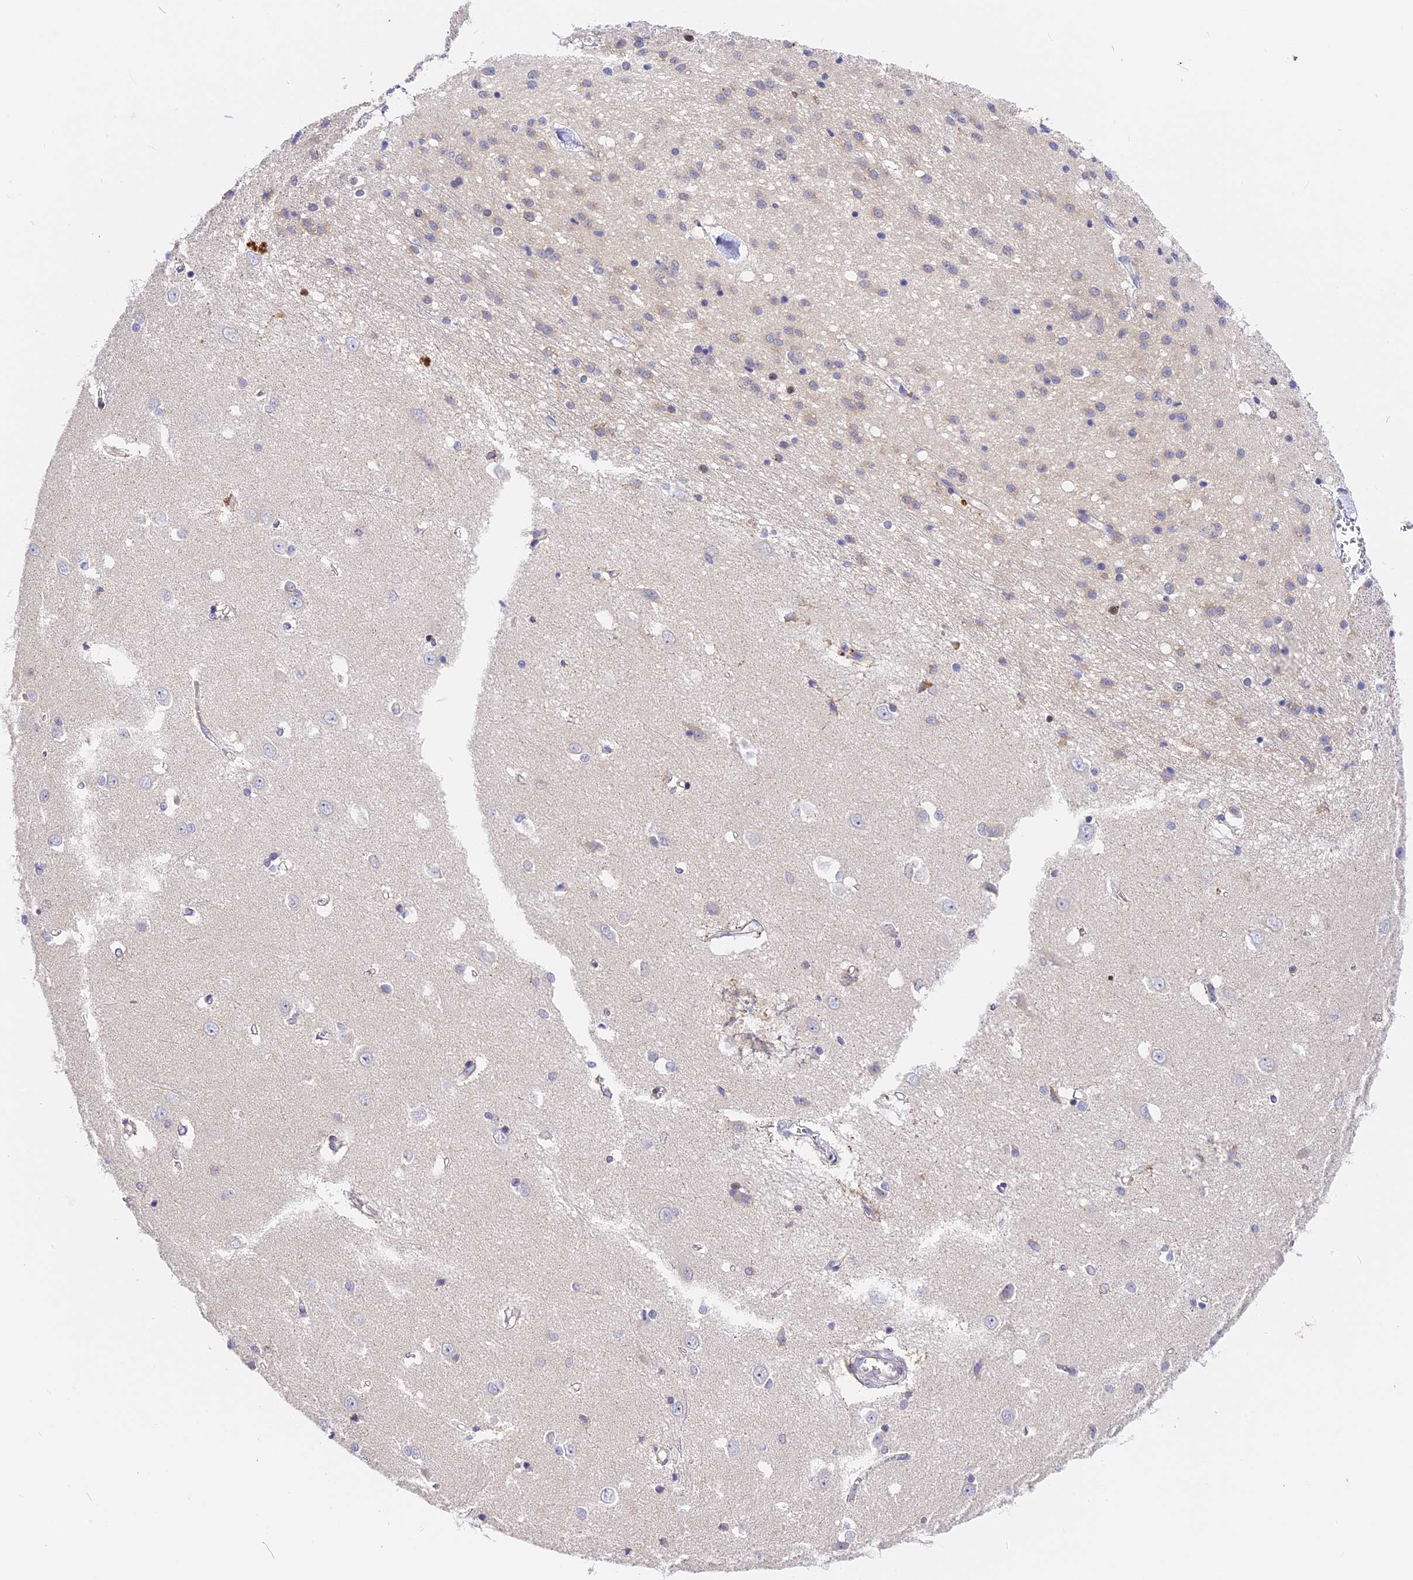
{"staining": {"intensity": "negative", "quantity": "none", "location": "none"}, "tissue": "caudate", "cell_type": "Glial cells", "image_type": "normal", "snomed": [{"axis": "morphology", "description": "Normal tissue, NOS"}, {"axis": "topography", "description": "Lateral ventricle wall"}], "caption": "Immunohistochemical staining of normal human caudate demonstrates no significant expression in glial cells.", "gene": "MIDN", "patient": {"sex": "male", "age": 37}}